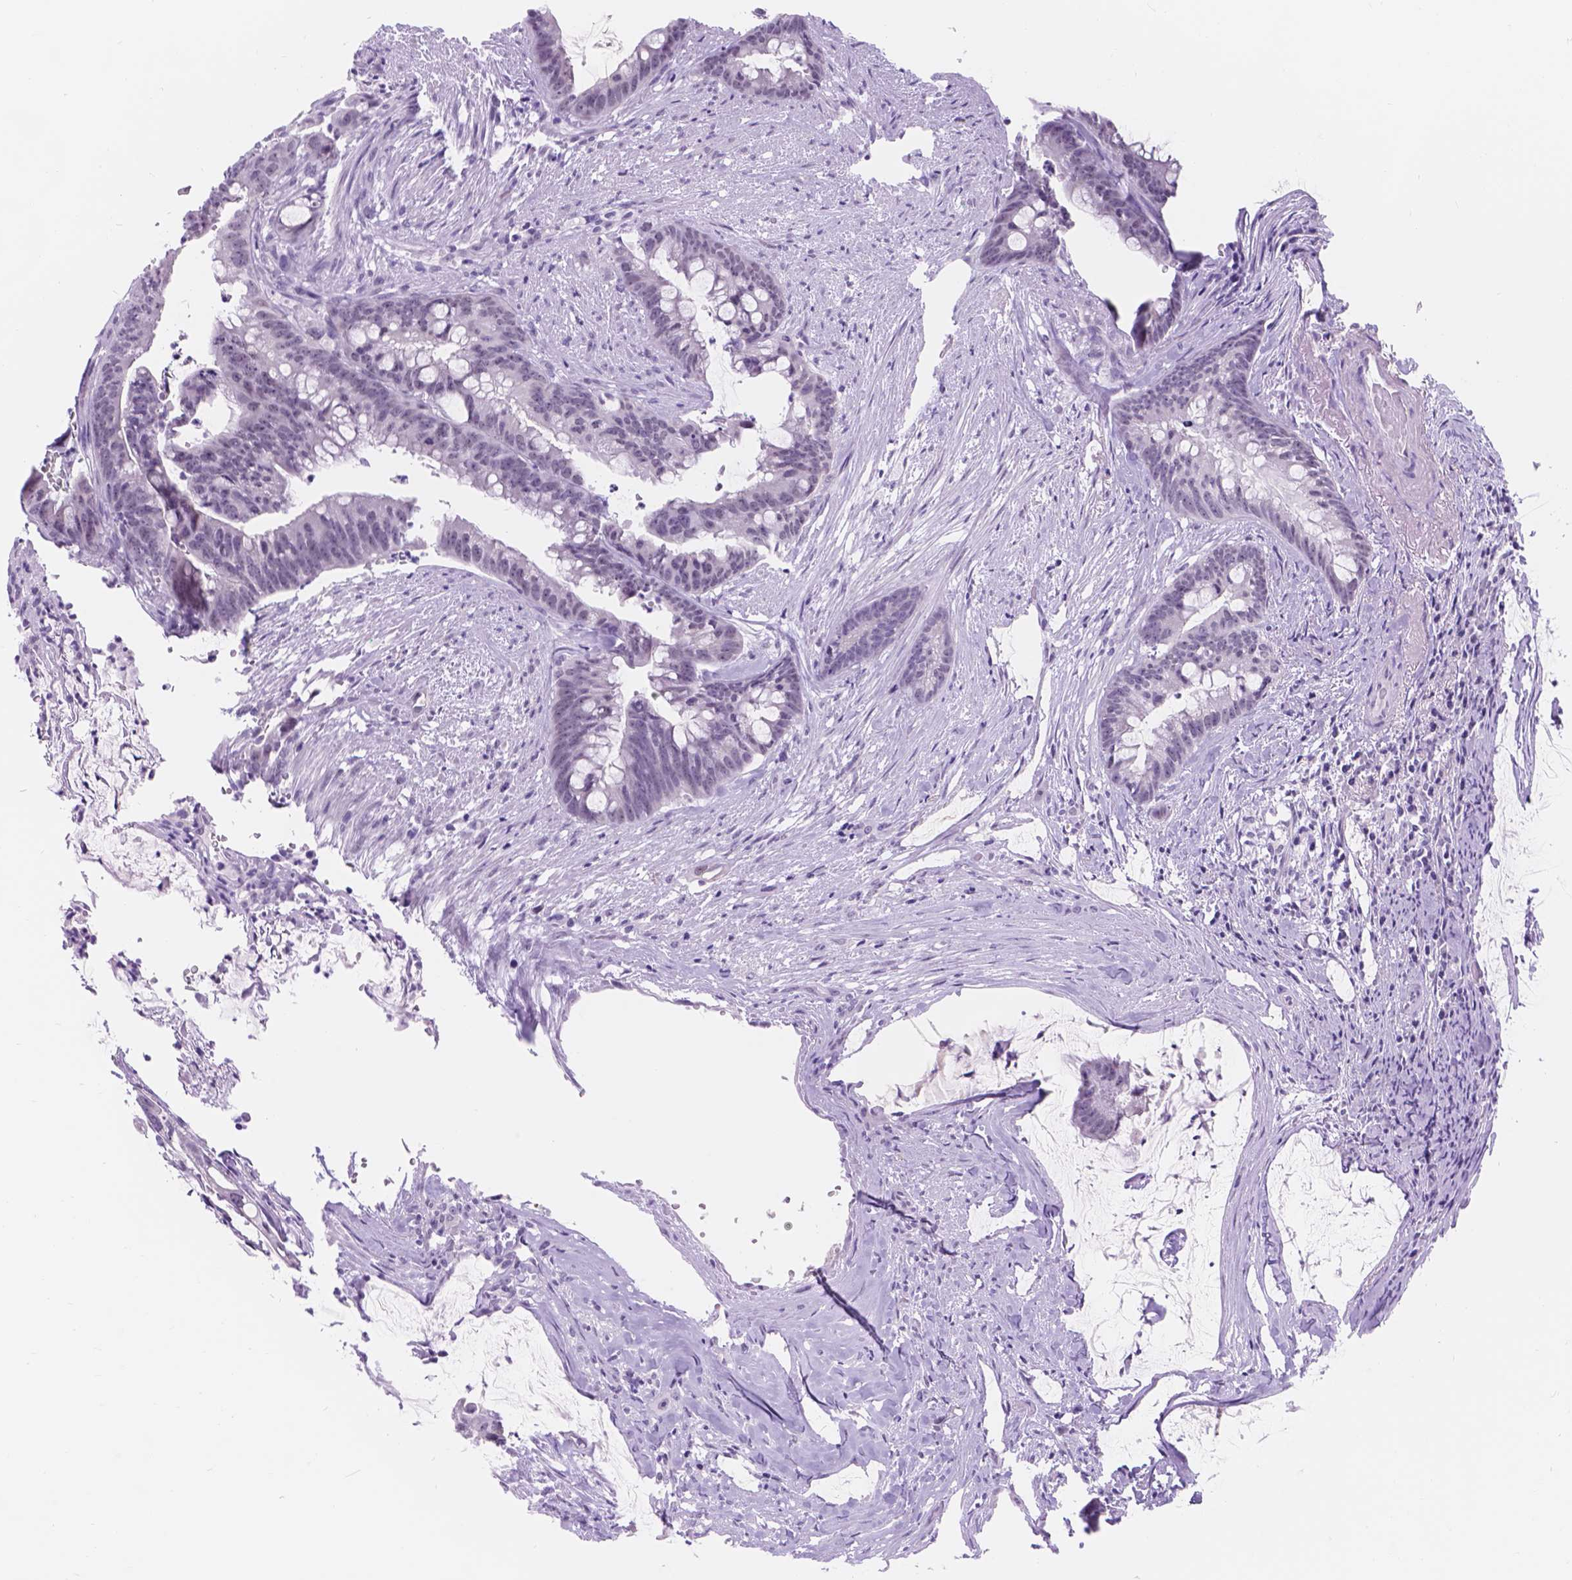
{"staining": {"intensity": "negative", "quantity": "none", "location": "none"}, "tissue": "colorectal cancer", "cell_type": "Tumor cells", "image_type": "cancer", "snomed": [{"axis": "morphology", "description": "Adenocarcinoma, NOS"}, {"axis": "topography", "description": "Colon"}], "caption": "The immunohistochemistry image has no significant positivity in tumor cells of adenocarcinoma (colorectal) tissue.", "gene": "DCC", "patient": {"sex": "male", "age": 62}}